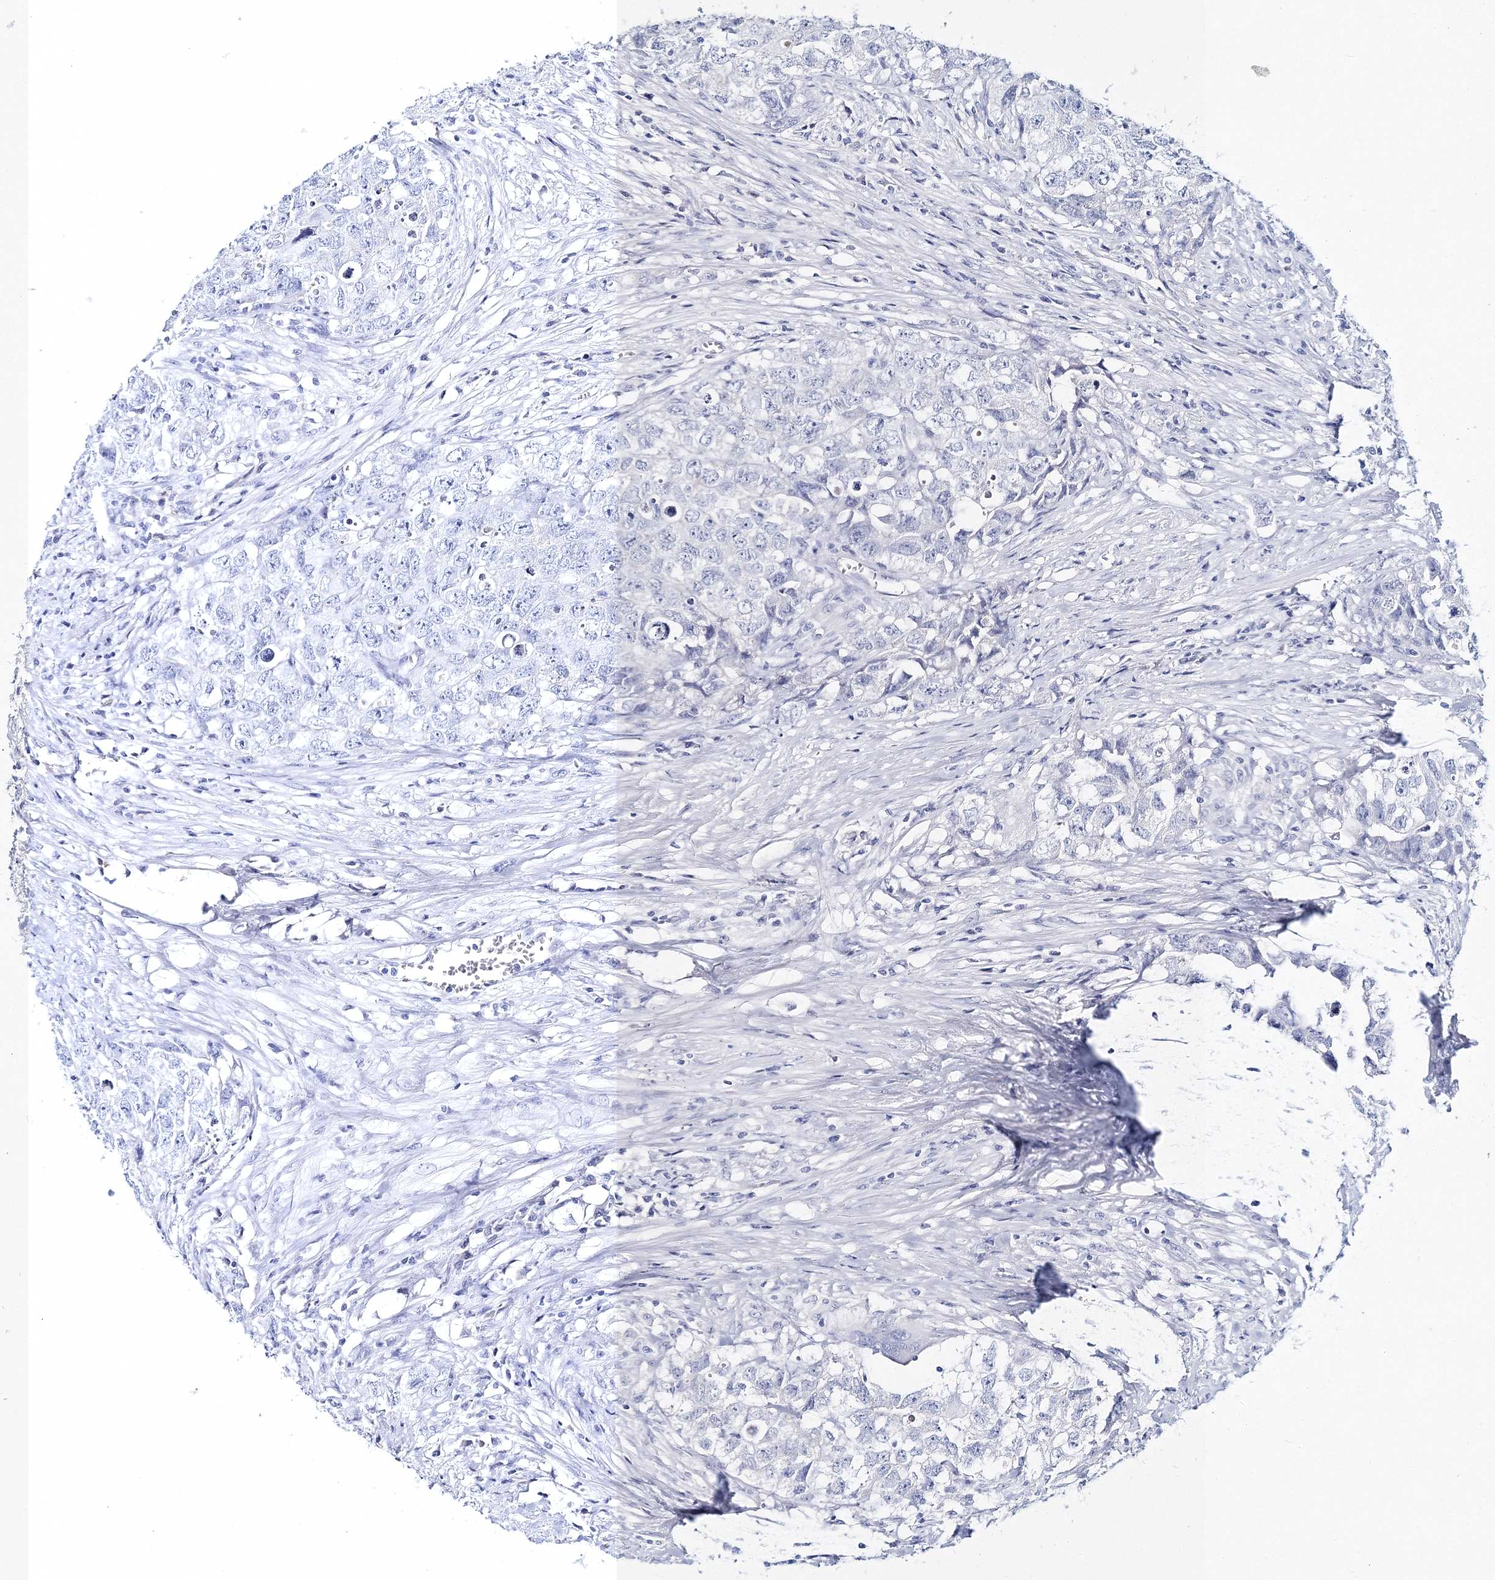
{"staining": {"intensity": "negative", "quantity": "none", "location": "none"}, "tissue": "testis cancer", "cell_type": "Tumor cells", "image_type": "cancer", "snomed": [{"axis": "morphology", "description": "Seminoma, NOS"}, {"axis": "morphology", "description": "Carcinoma, Embryonal, NOS"}, {"axis": "topography", "description": "Testis"}], "caption": "This image is of testis cancer stained with IHC to label a protein in brown with the nuclei are counter-stained blue. There is no positivity in tumor cells.", "gene": "MYOZ2", "patient": {"sex": "male", "age": 43}}